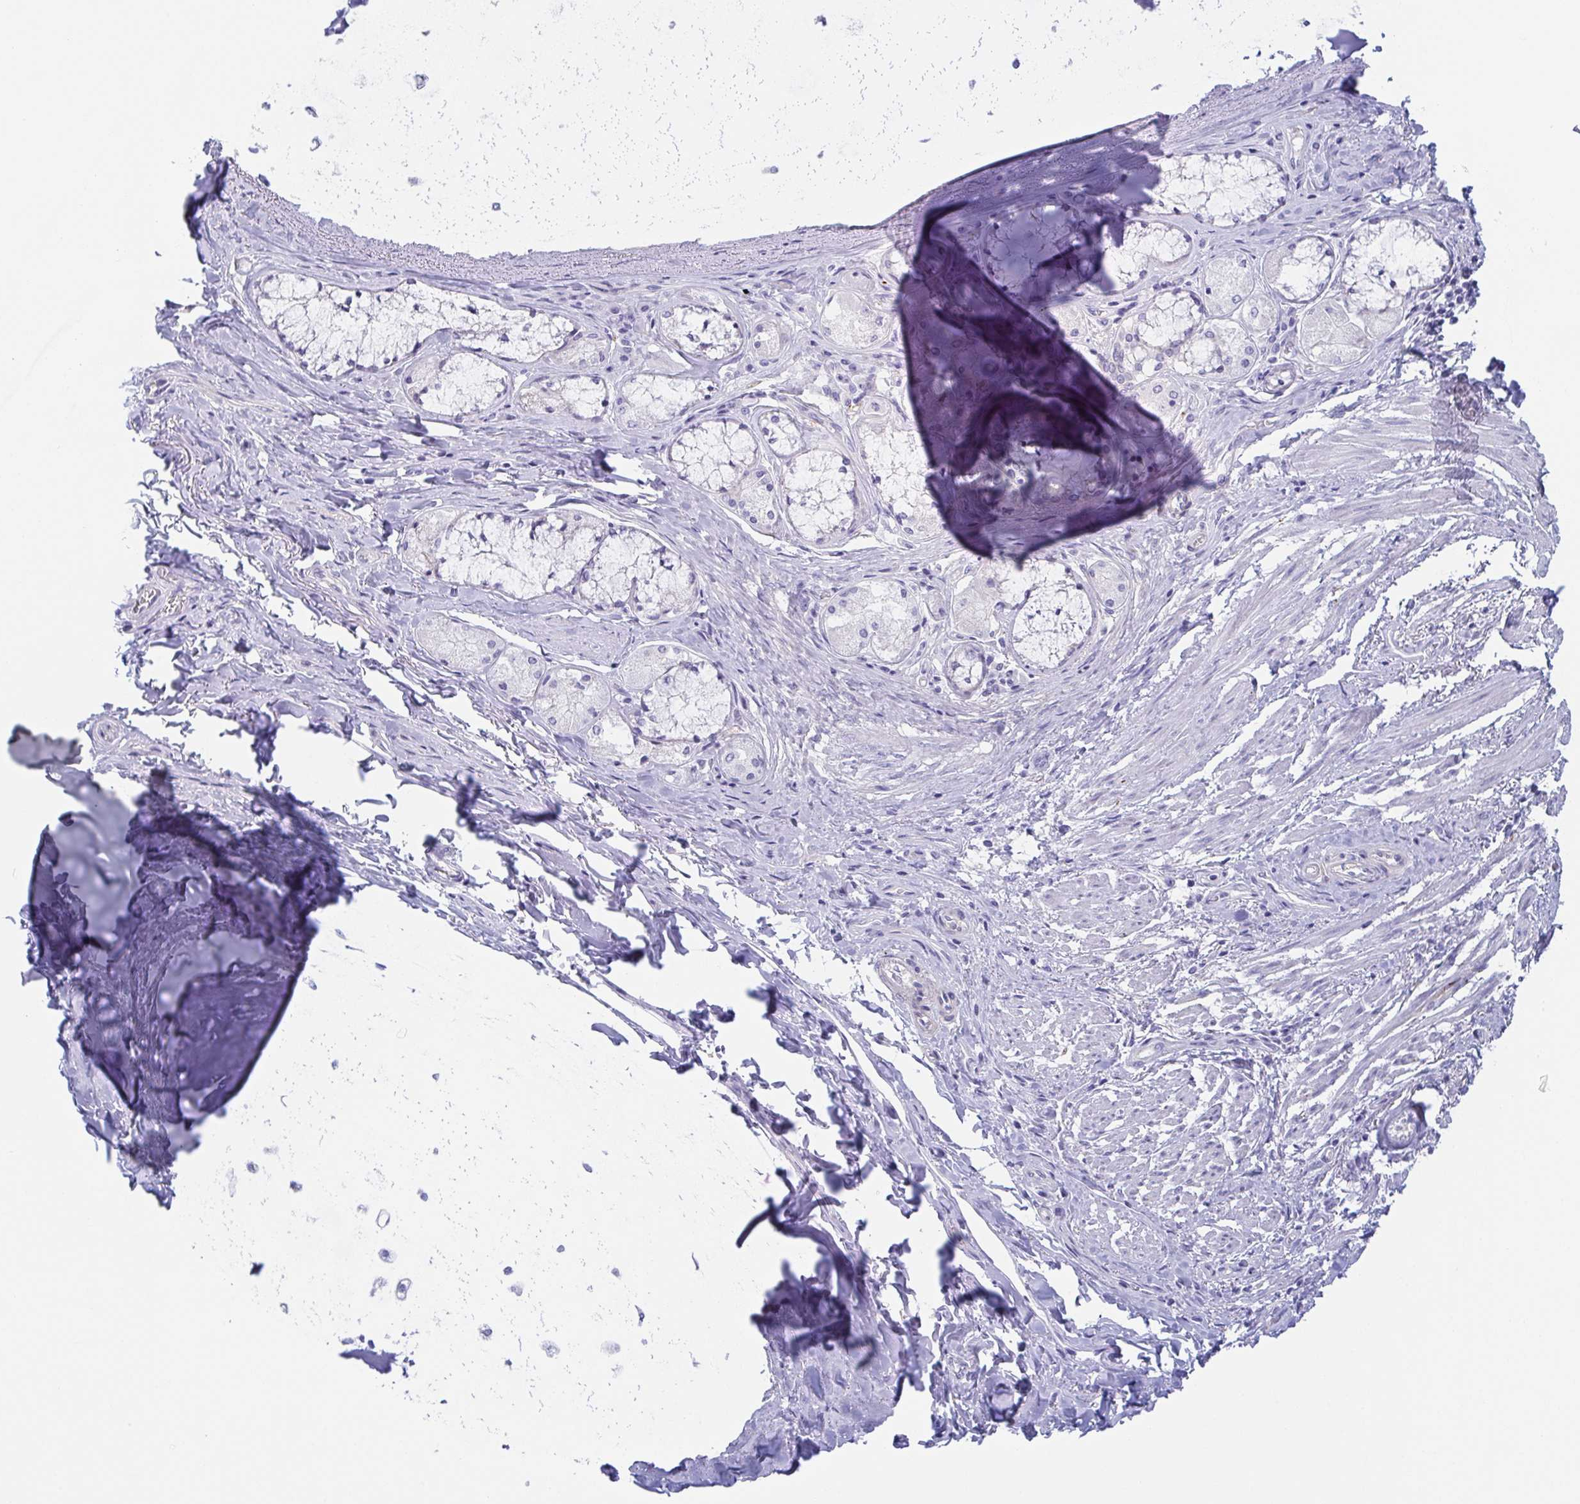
{"staining": {"intensity": "negative", "quantity": "none", "location": "none"}, "tissue": "soft tissue", "cell_type": "Chondrocytes", "image_type": "normal", "snomed": [{"axis": "morphology", "description": "Normal tissue, NOS"}, {"axis": "topography", "description": "Cartilage tissue"}, {"axis": "topography", "description": "Bronchus"}], "caption": "IHC of benign soft tissue displays no positivity in chondrocytes. (Stains: DAB immunohistochemistry (IHC) with hematoxylin counter stain, Microscopy: brightfield microscopy at high magnification).", "gene": "DYNC1I1", "patient": {"sex": "male", "age": 64}}